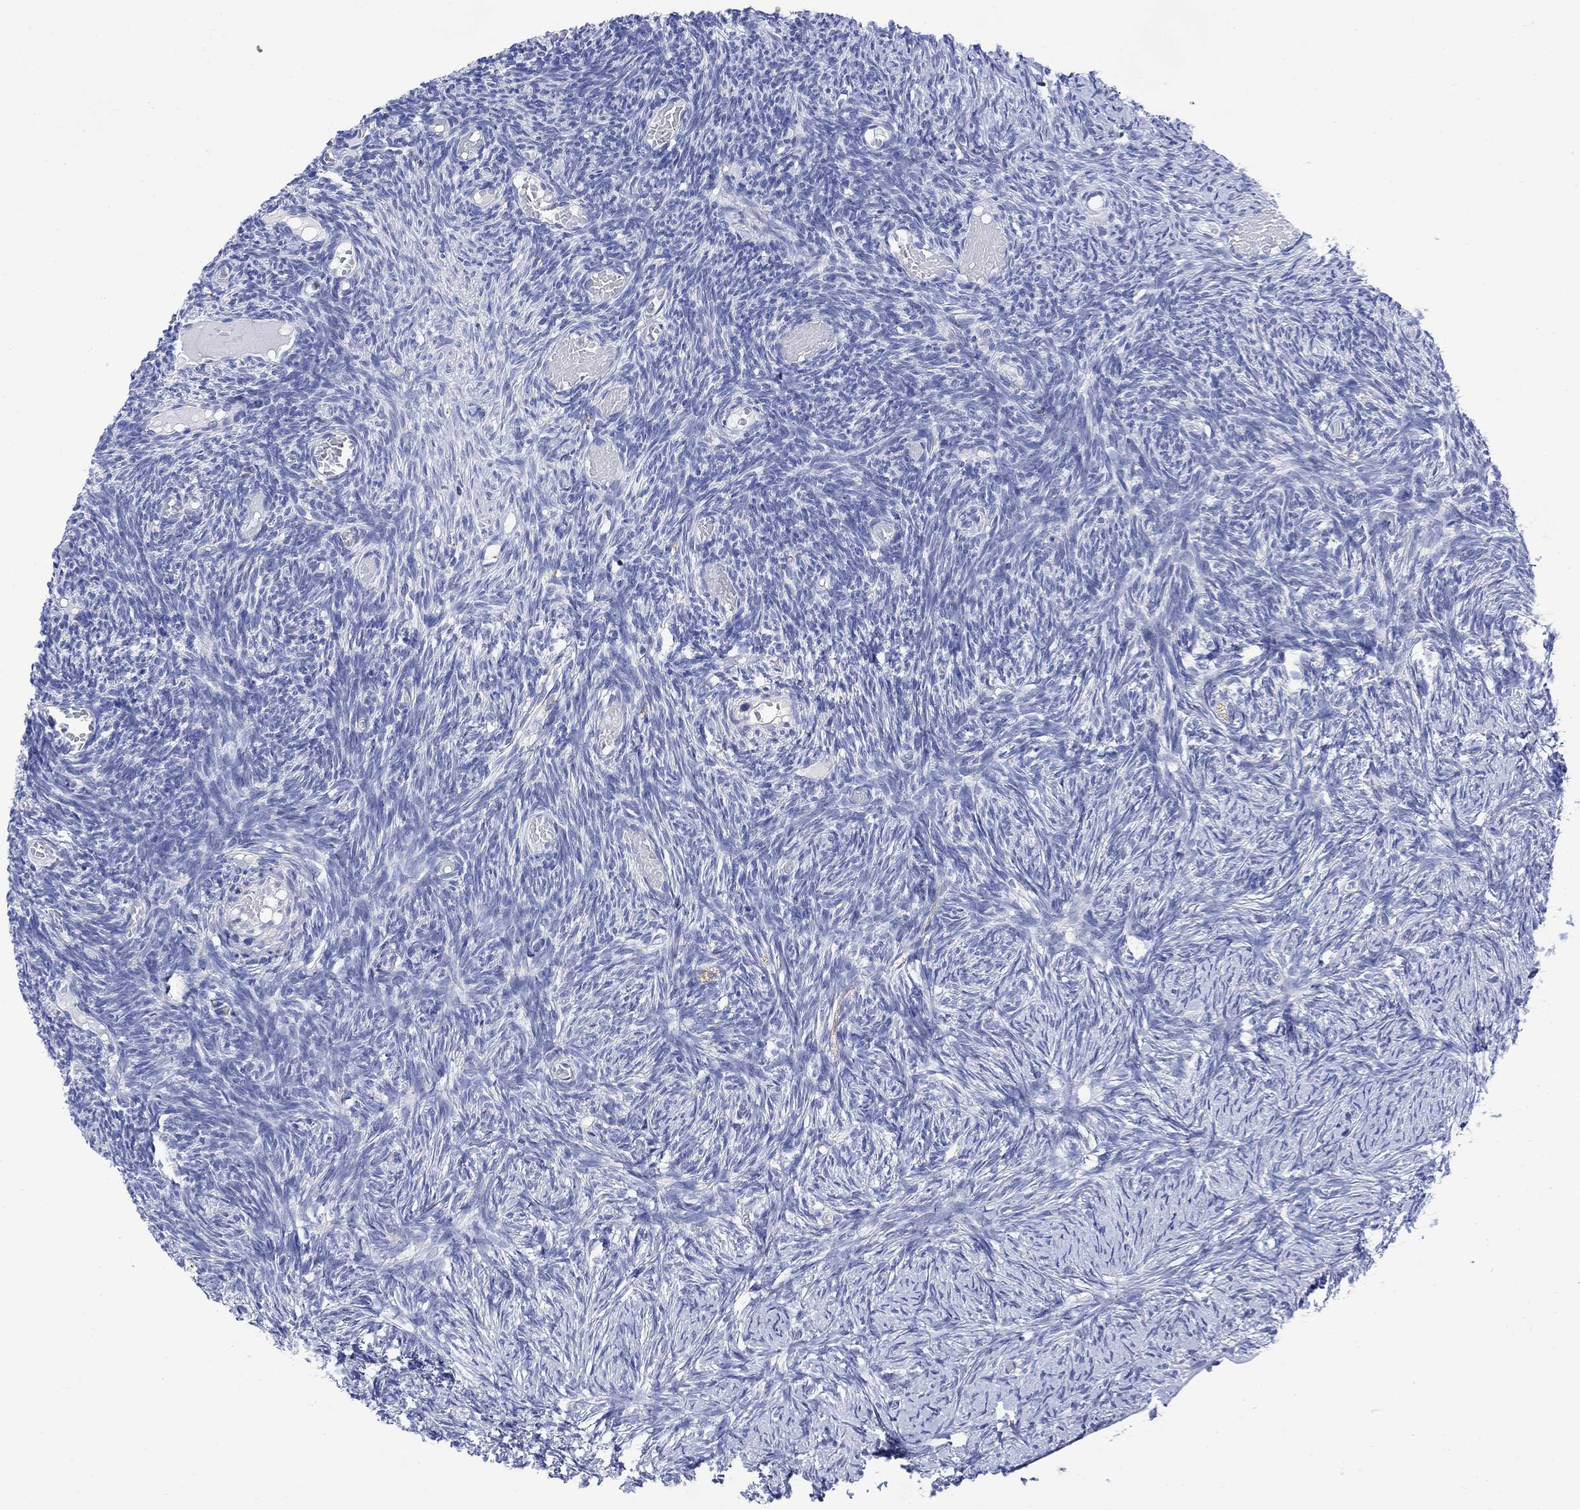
{"staining": {"intensity": "moderate", "quantity": "<25%", "location": "cytoplasmic/membranous"}, "tissue": "ovary", "cell_type": "Follicle cells", "image_type": "normal", "snomed": [{"axis": "morphology", "description": "Normal tissue, NOS"}, {"axis": "topography", "description": "Ovary"}], "caption": "This is a photomicrograph of immunohistochemistry (IHC) staining of benign ovary, which shows moderate expression in the cytoplasmic/membranous of follicle cells.", "gene": "ARSK", "patient": {"sex": "female", "age": 39}}